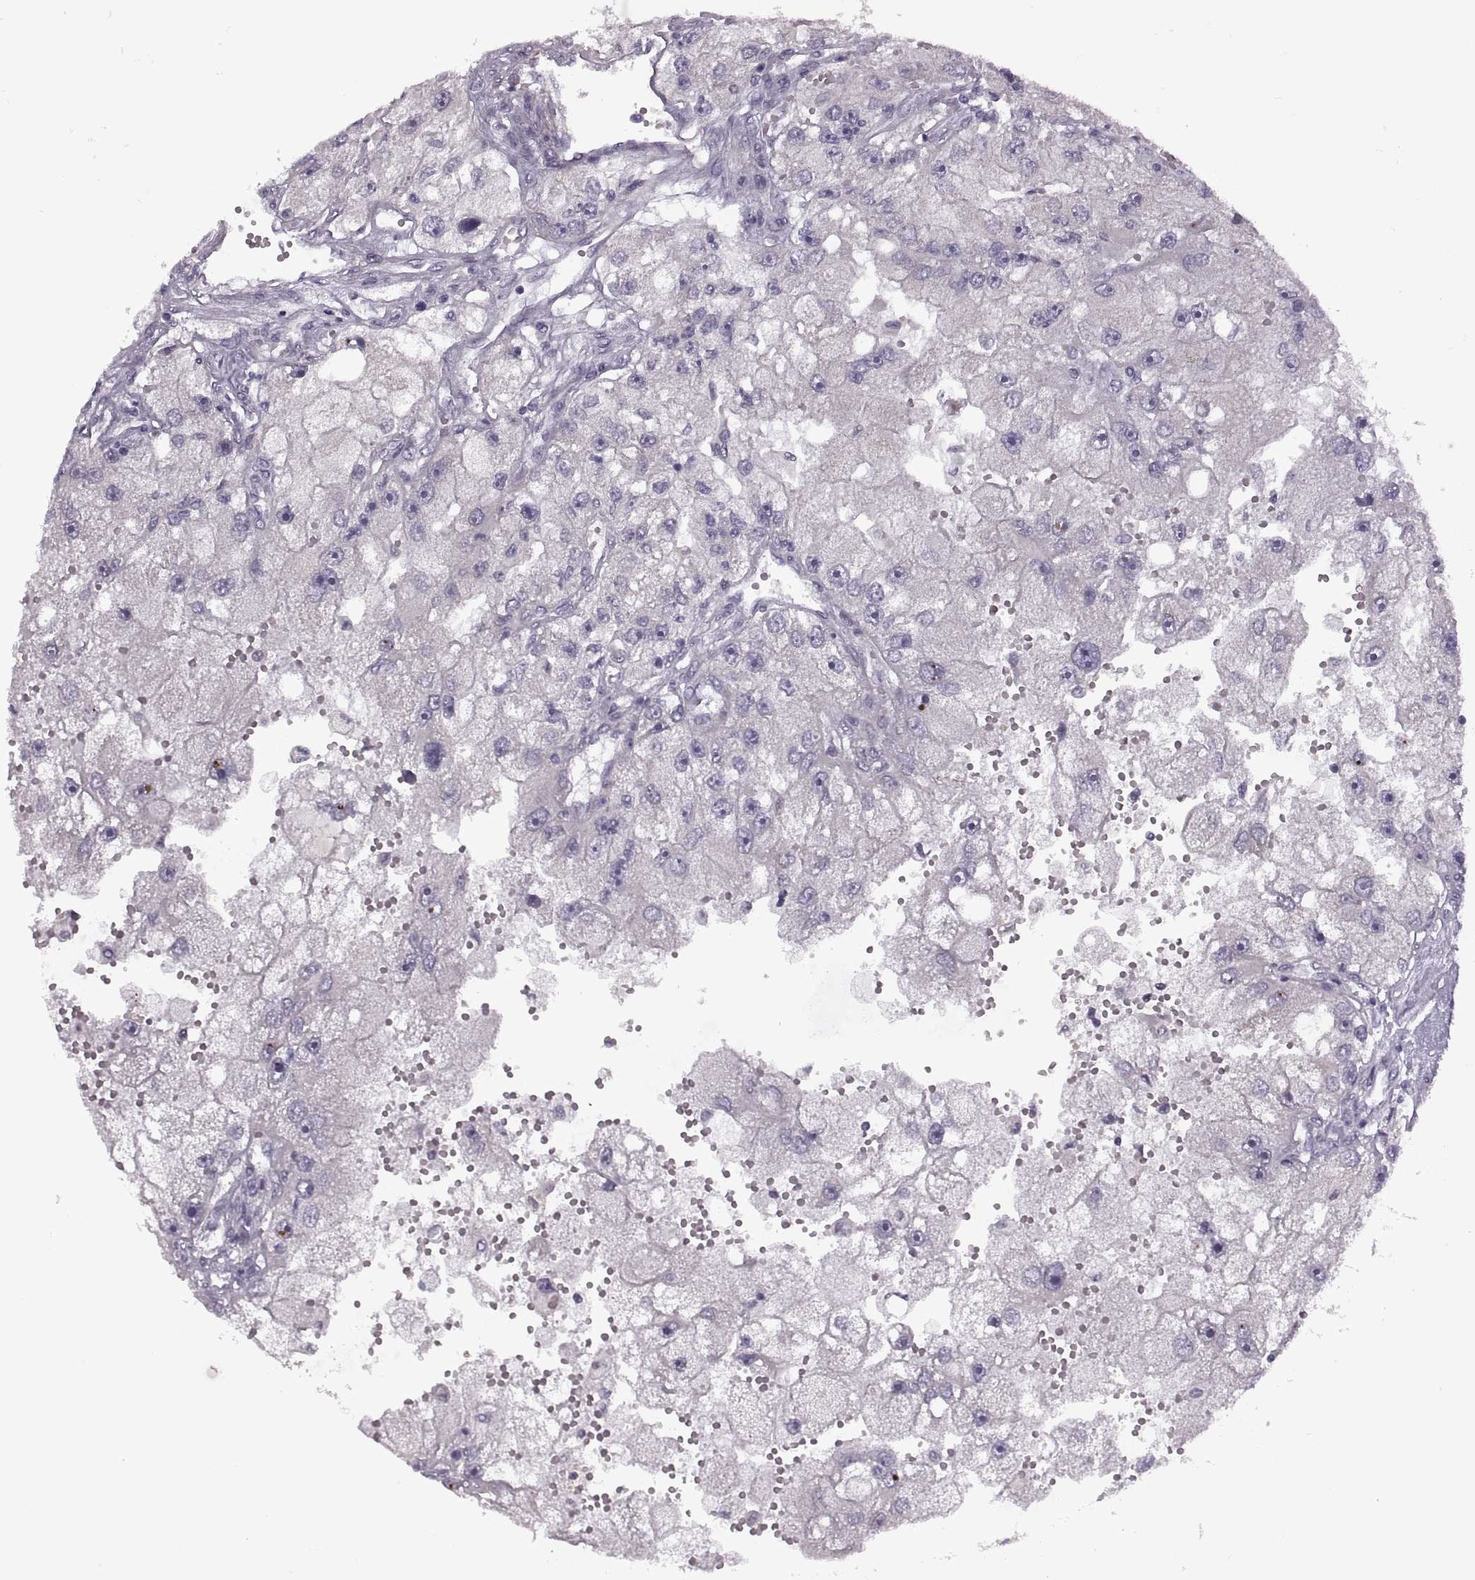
{"staining": {"intensity": "negative", "quantity": "none", "location": "none"}, "tissue": "renal cancer", "cell_type": "Tumor cells", "image_type": "cancer", "snomed": [{"axis": "morphology", "description": "Adenocarcinoma, NOS"}, {"axis": "topography", "description": "Kidney"}], "caption": "Renal adenocarcinoma was stained to show a protein in brown. There is no significant staining in tumor cells.", "gene": "RIPK4", "patient": {"sex": "male", "age": 63}}